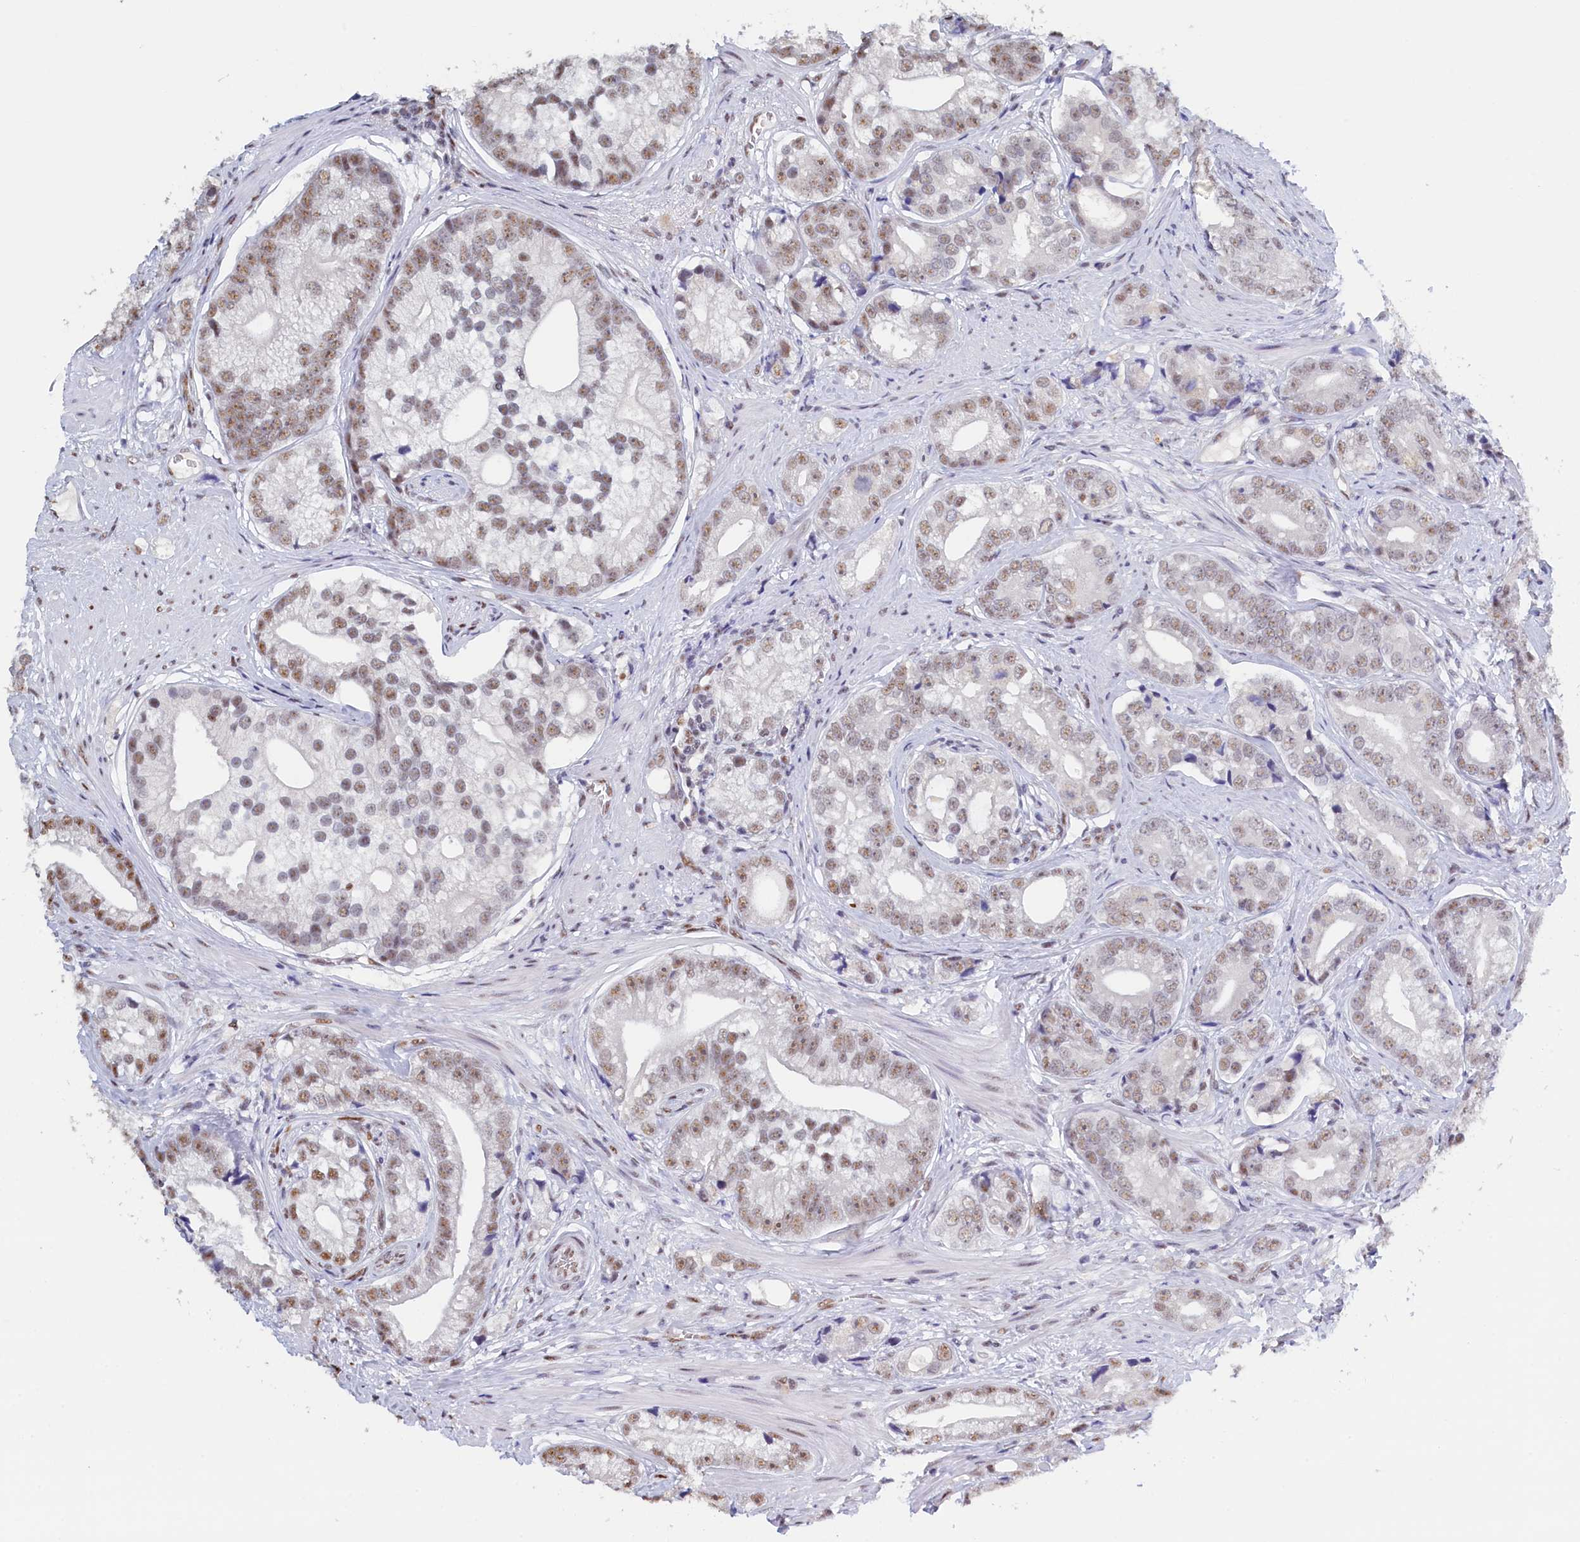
{"staining": {"intensity": "strong", "quantity": "<25%", "location": "nuclear"}, "tissue": "prostate cancer", "cell_type": "Tumor cells", "image_type": "cancer", "snomed": [{"axis": "morphology", "description": "Adenocarcinoma, High grade"}, {"axis": "topography", "description": "Prostate"}], "caption": "Human prostate adenocarcinoma (high-grade) stained with a brown dye shows strong nuclear positive positivity in about <25% of tumor cells.", "gene": "MOSPD3", "patient": {"sex": "male", "age": 75}}